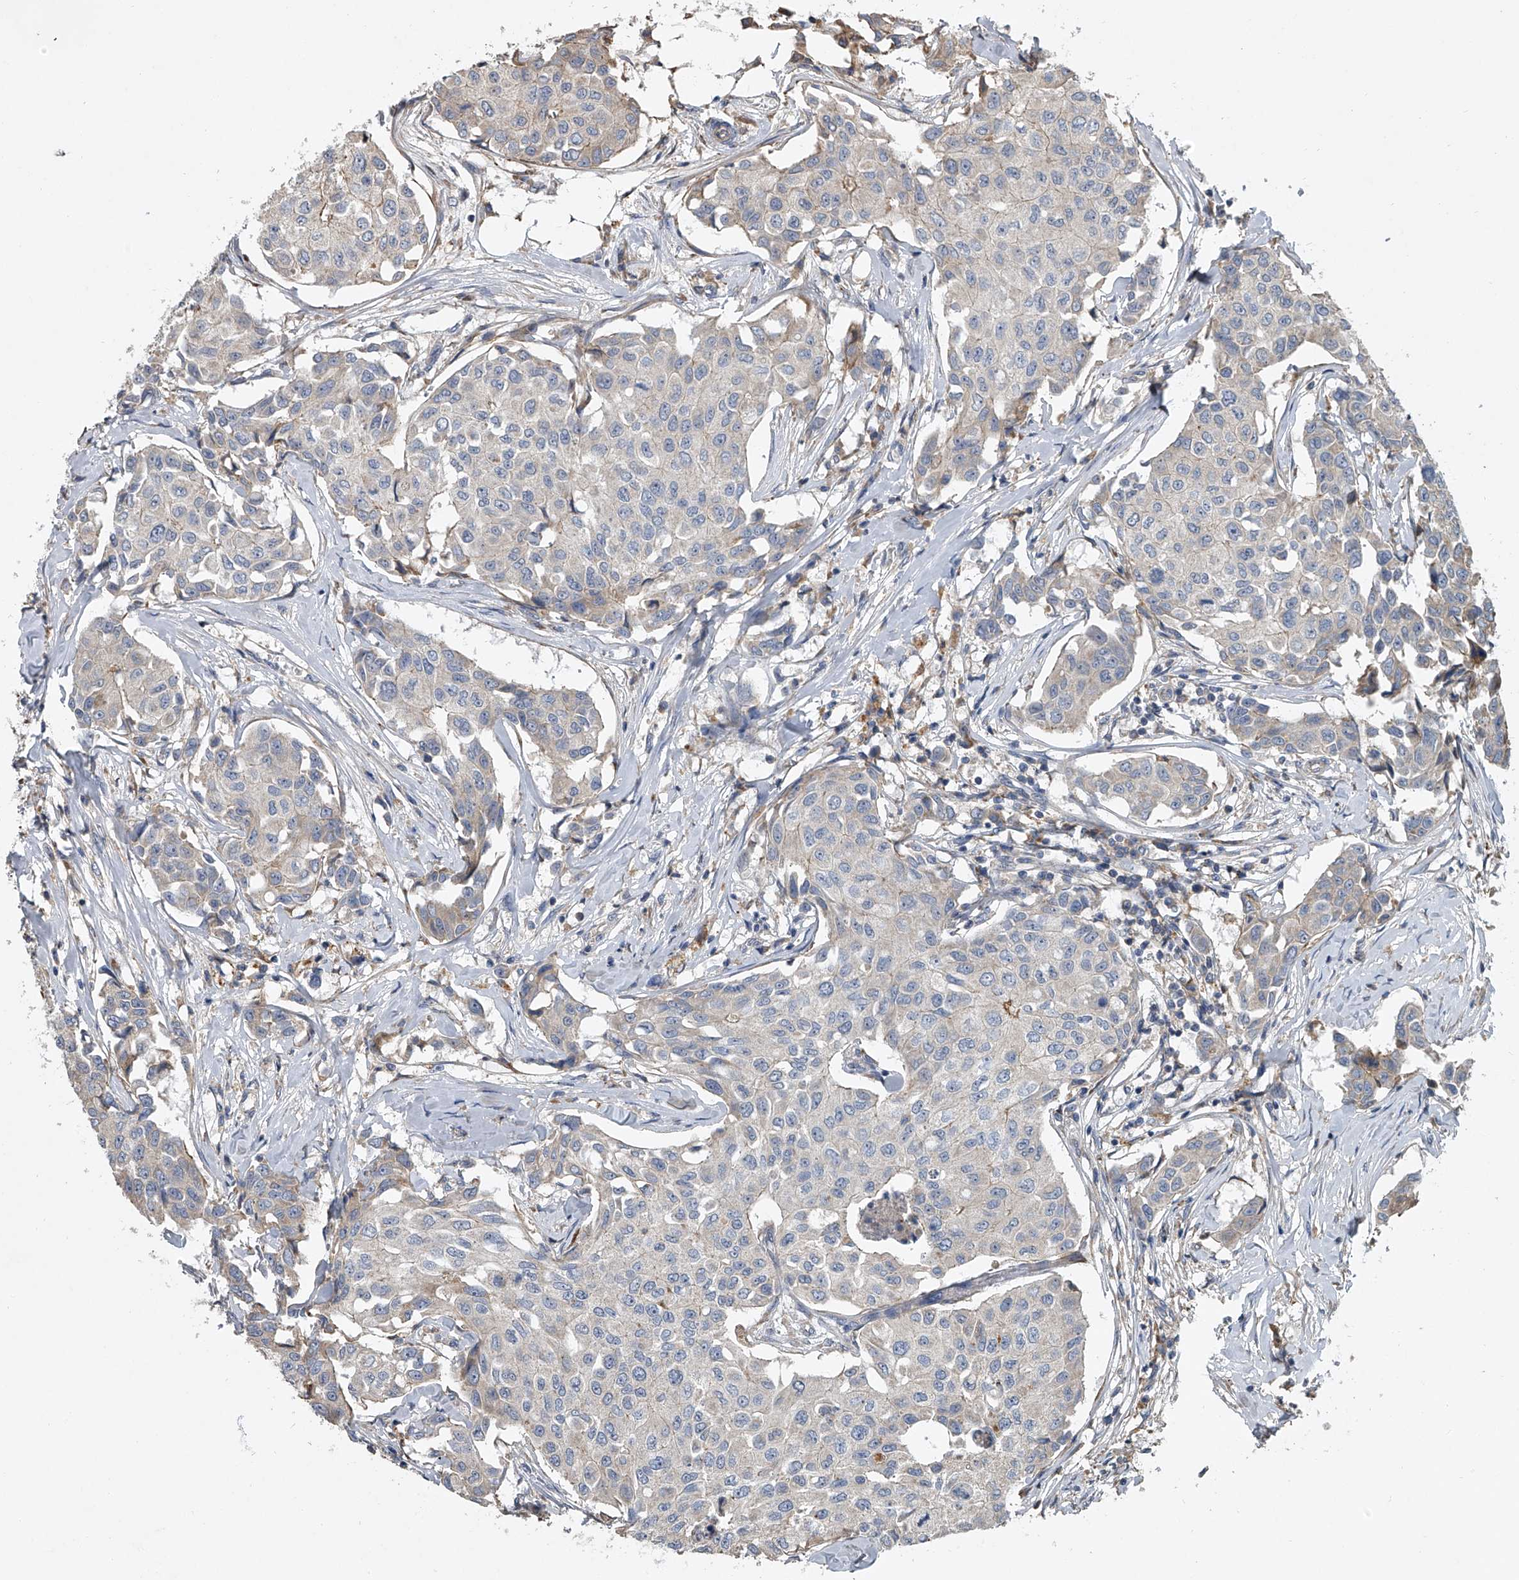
{"staining": {"intensity": "negative", "quantity": "none", "location": "none"}, "tissue": "breast cancer", "cell_type": "Tumor cells", "image_type": "cancer", "snomed": [{"axis": "morphology", "description": "Duct carcinoma"}, {"axis": "topography", "description": "Breast"}], "caption": "Immunohistochemical staining of human breast cancer shows no significant expression in tumor cells.", "gene": "DOCK9", "patient": {"sex": "female", "age": 80}}